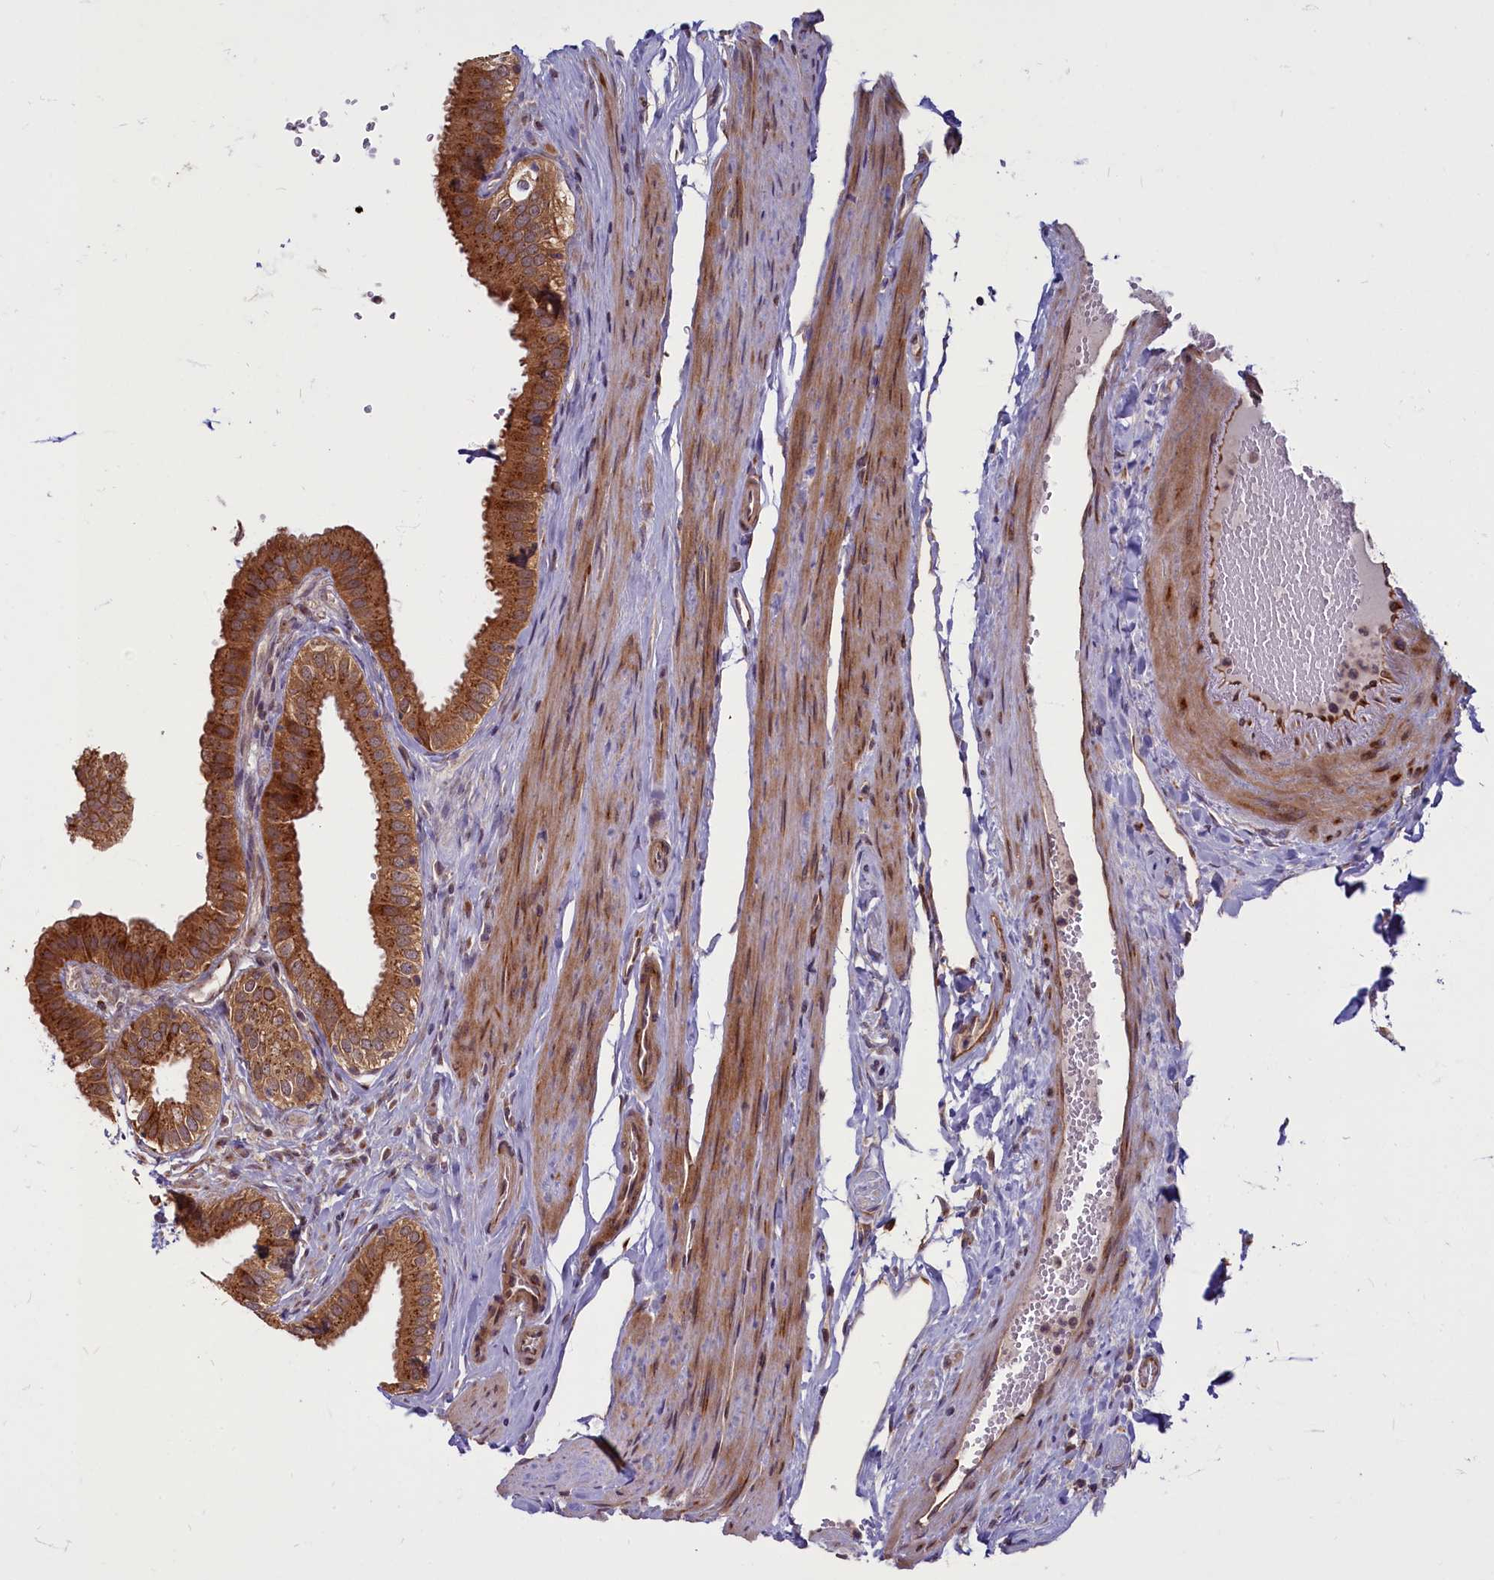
{"staining": {"intensity": "strong", "quantity": ">75%", "location": "cytoplasmic/membranous"}, "tissue": "gallbladder", "cell_type": "Glandular cells", "image_type": "normal", "snomed": [{"axis": "morphology", "description": "Normal tissue, NOS"}, {"axis": "topography", "description": "Gallbladder"}], "caption": "IHC of normal human gallbladder exhibits high levels of strong cytoplasmic/membranous expression in about >75% of glandular cells.", "gene": "ENSG00000274944", "patient": {"sex": "female", "age": 61}}